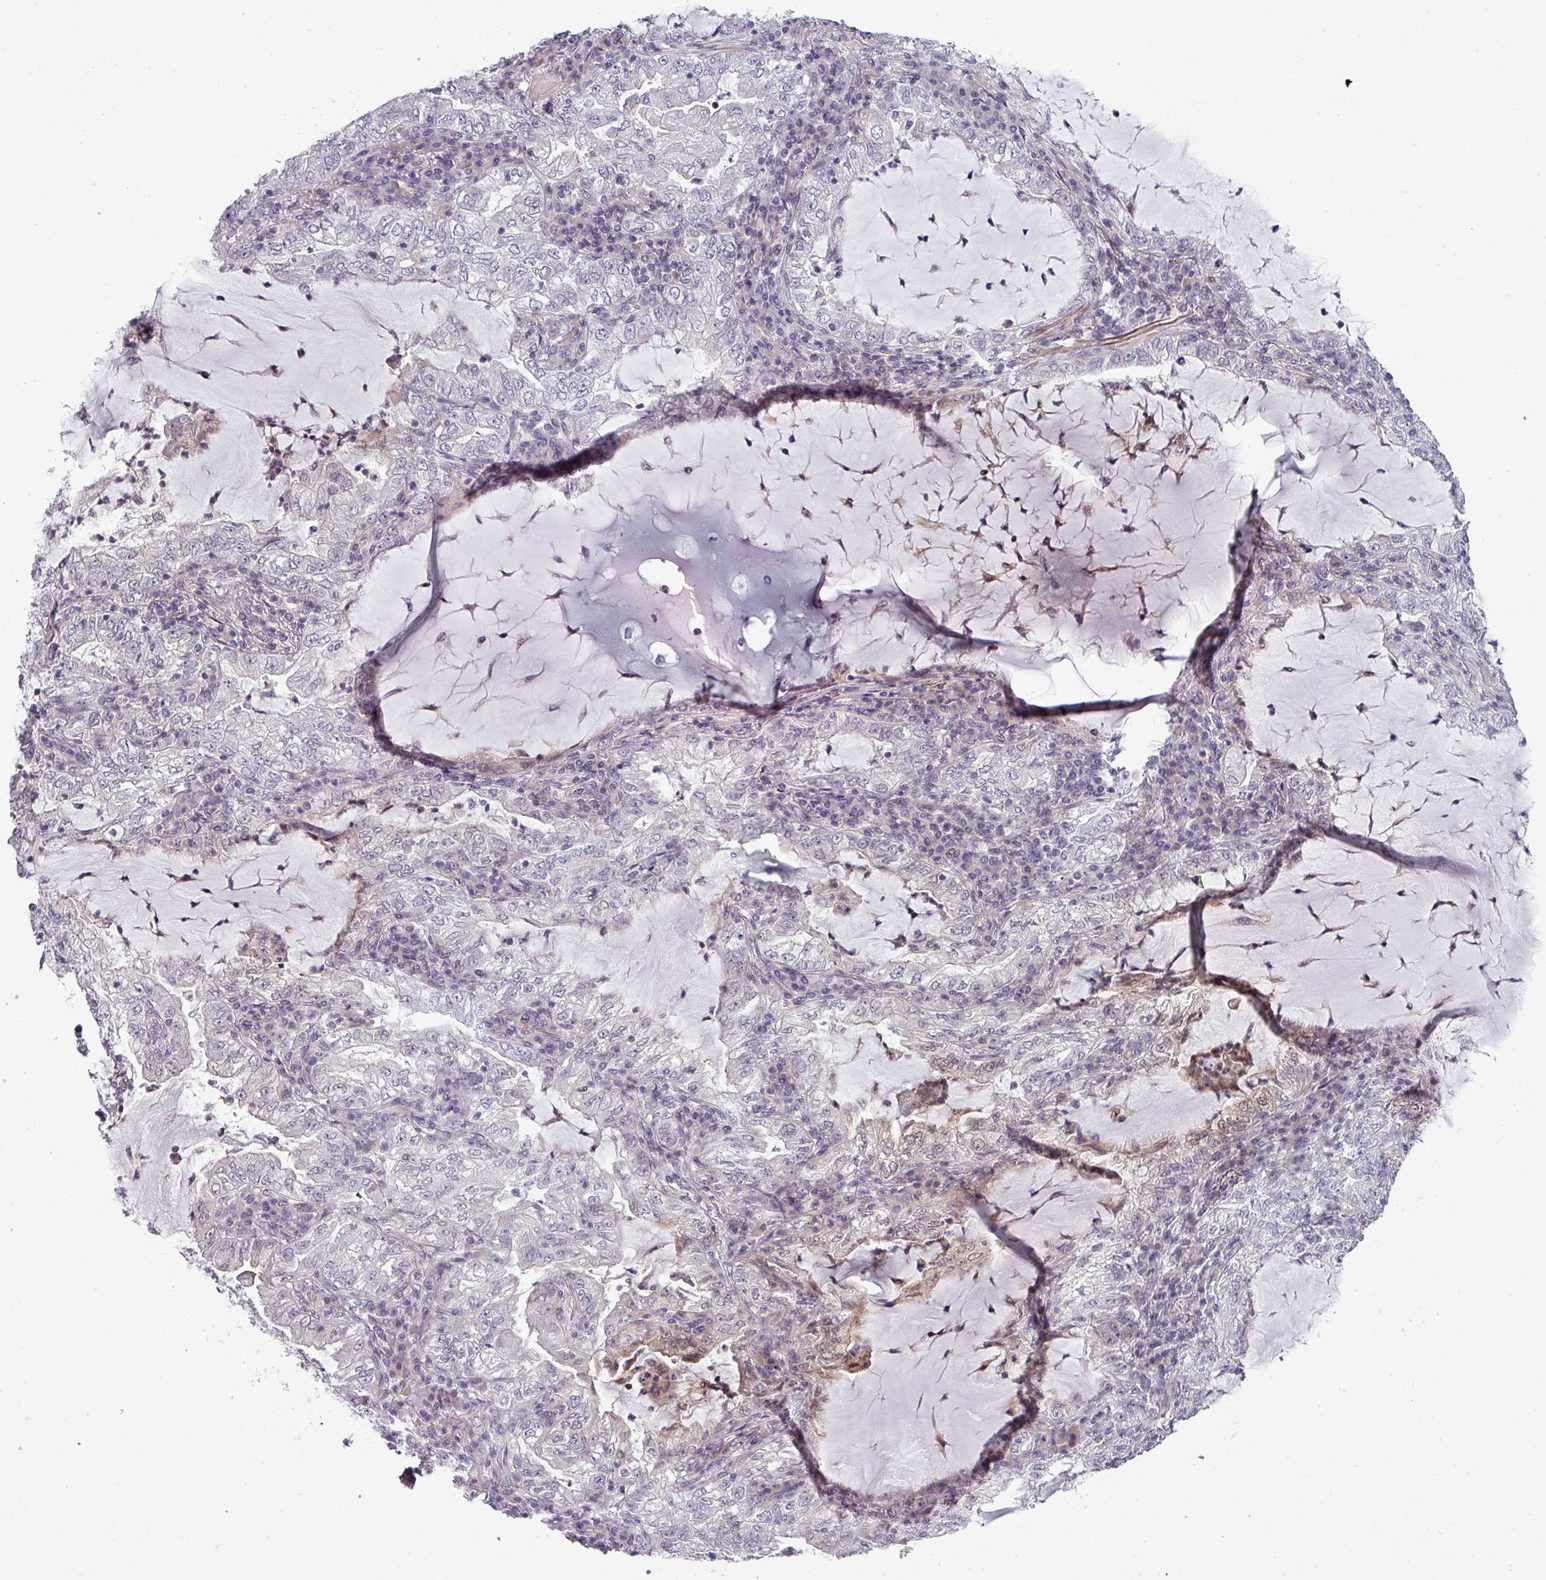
{"staining": {"intensity": "negative", "quantity": "none", "location": "none"}, "tissue": "lung cancer", "cell_type": "Tumor cells", "image_type": "cancer", "snomed": [{"axis": "morphology", "description": "Adenocarcinoma, NOS"}, {"axis": "topography", "description": "Lung"}], "caption": "The photomicrograph demonstrates no staining of tumor cells in lung adenocarcinoma.", "gene": "PRAMEF12", "patient": {"sex": "female", "age": 73}}